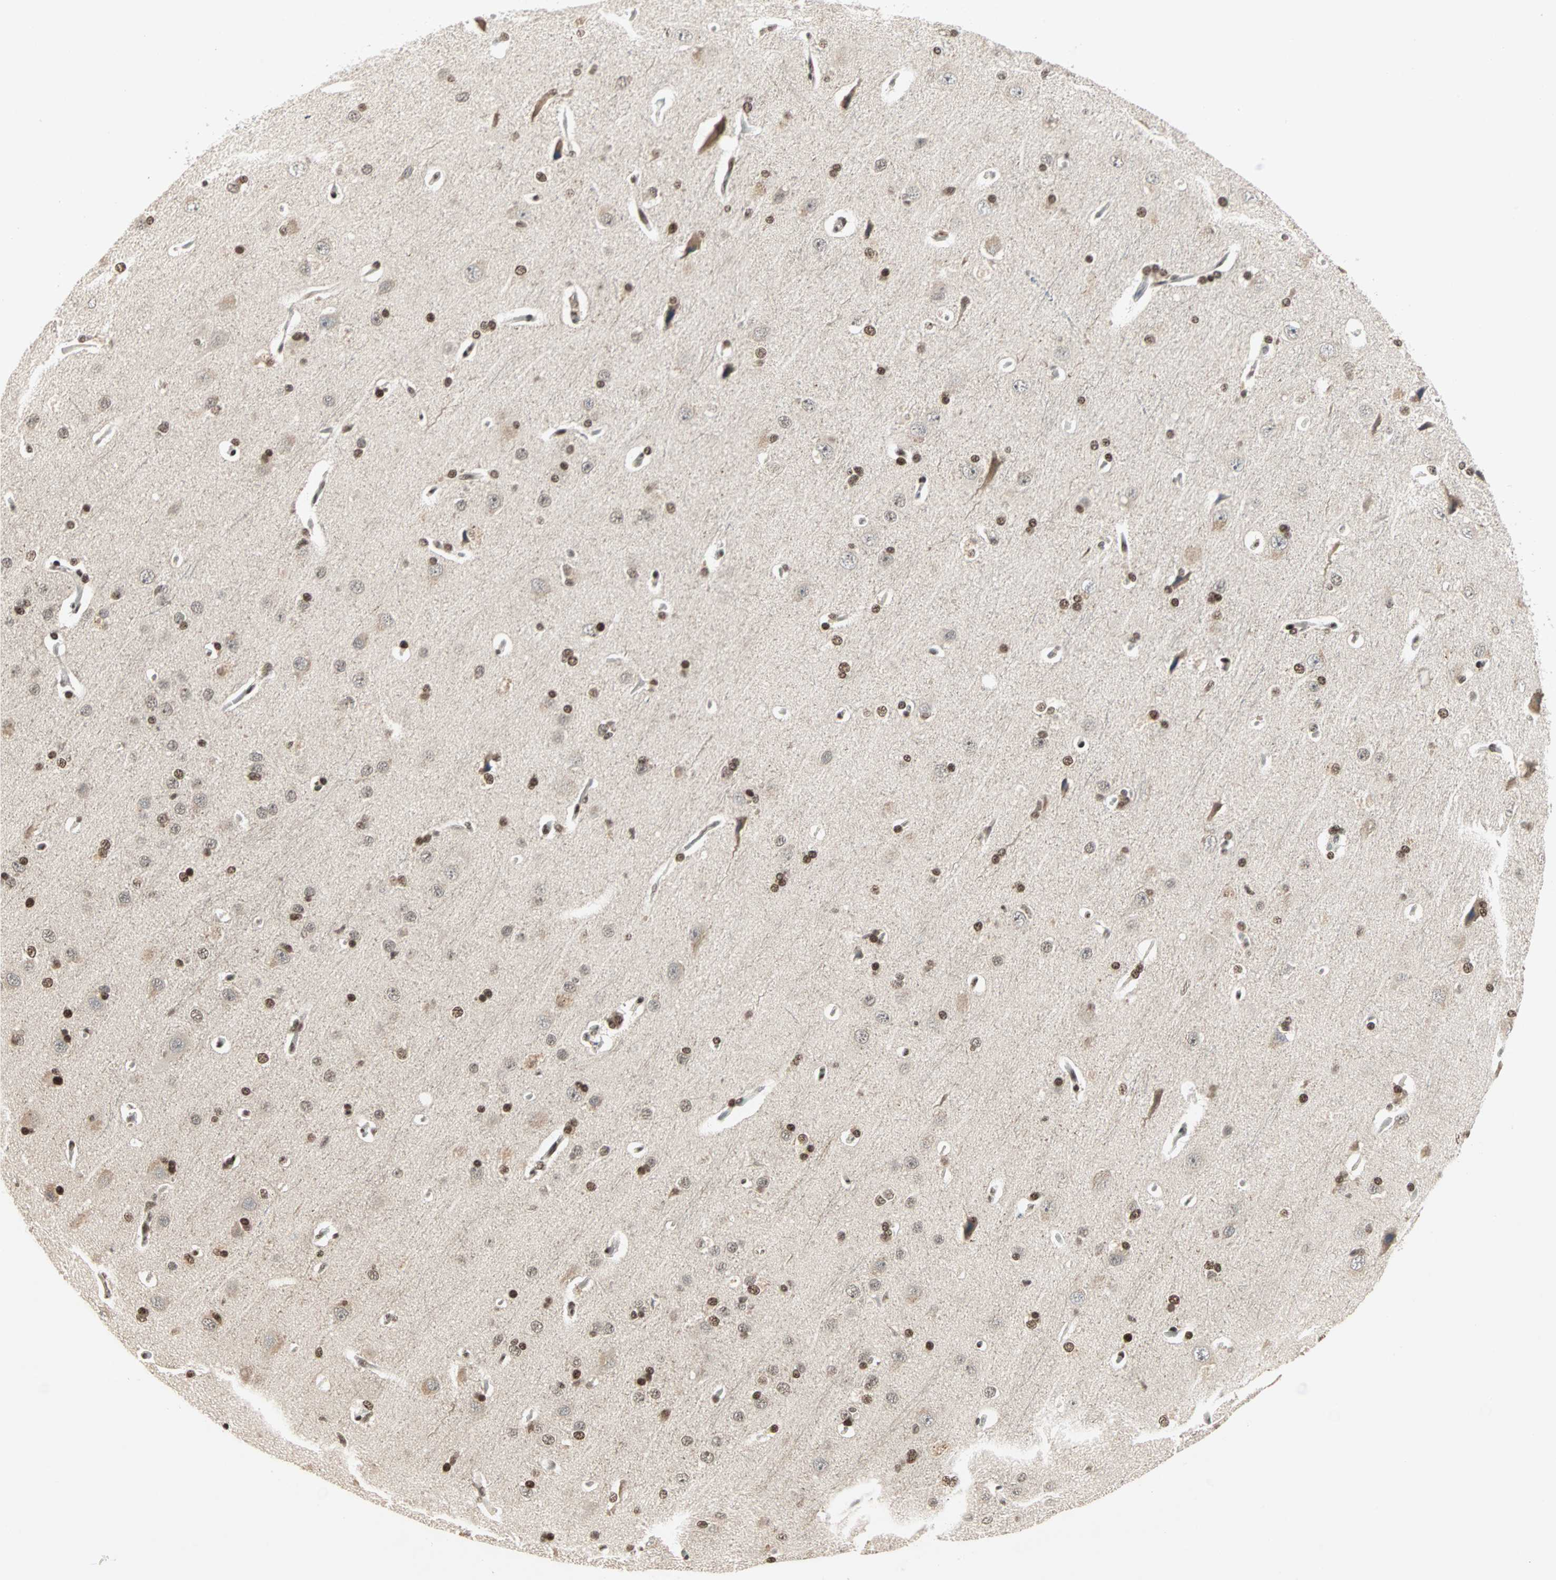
{"staining": {"intensity": "strong", "quantity": ">75%", "location": "nuclear"}, "tissue": "cerebral cortex", "cell_type": "Endothelial cells", "image_type": "normal", "snomed": [{"axis": "morphology", "description": "Normal tissue, NOS"}, {"axis": "topography", "description": "Cerebral cortex"}], "caption": "The immunohistochemical stain highlights strong nuclear staining in endothelial cells of unremarkable cerebral cortex. Immunohistochemistry (ihc) stains the protein of interest in brown and the nuclei are stained blue.", "gene": "BLM", "patient": {"sex": "male", "age": 62}}